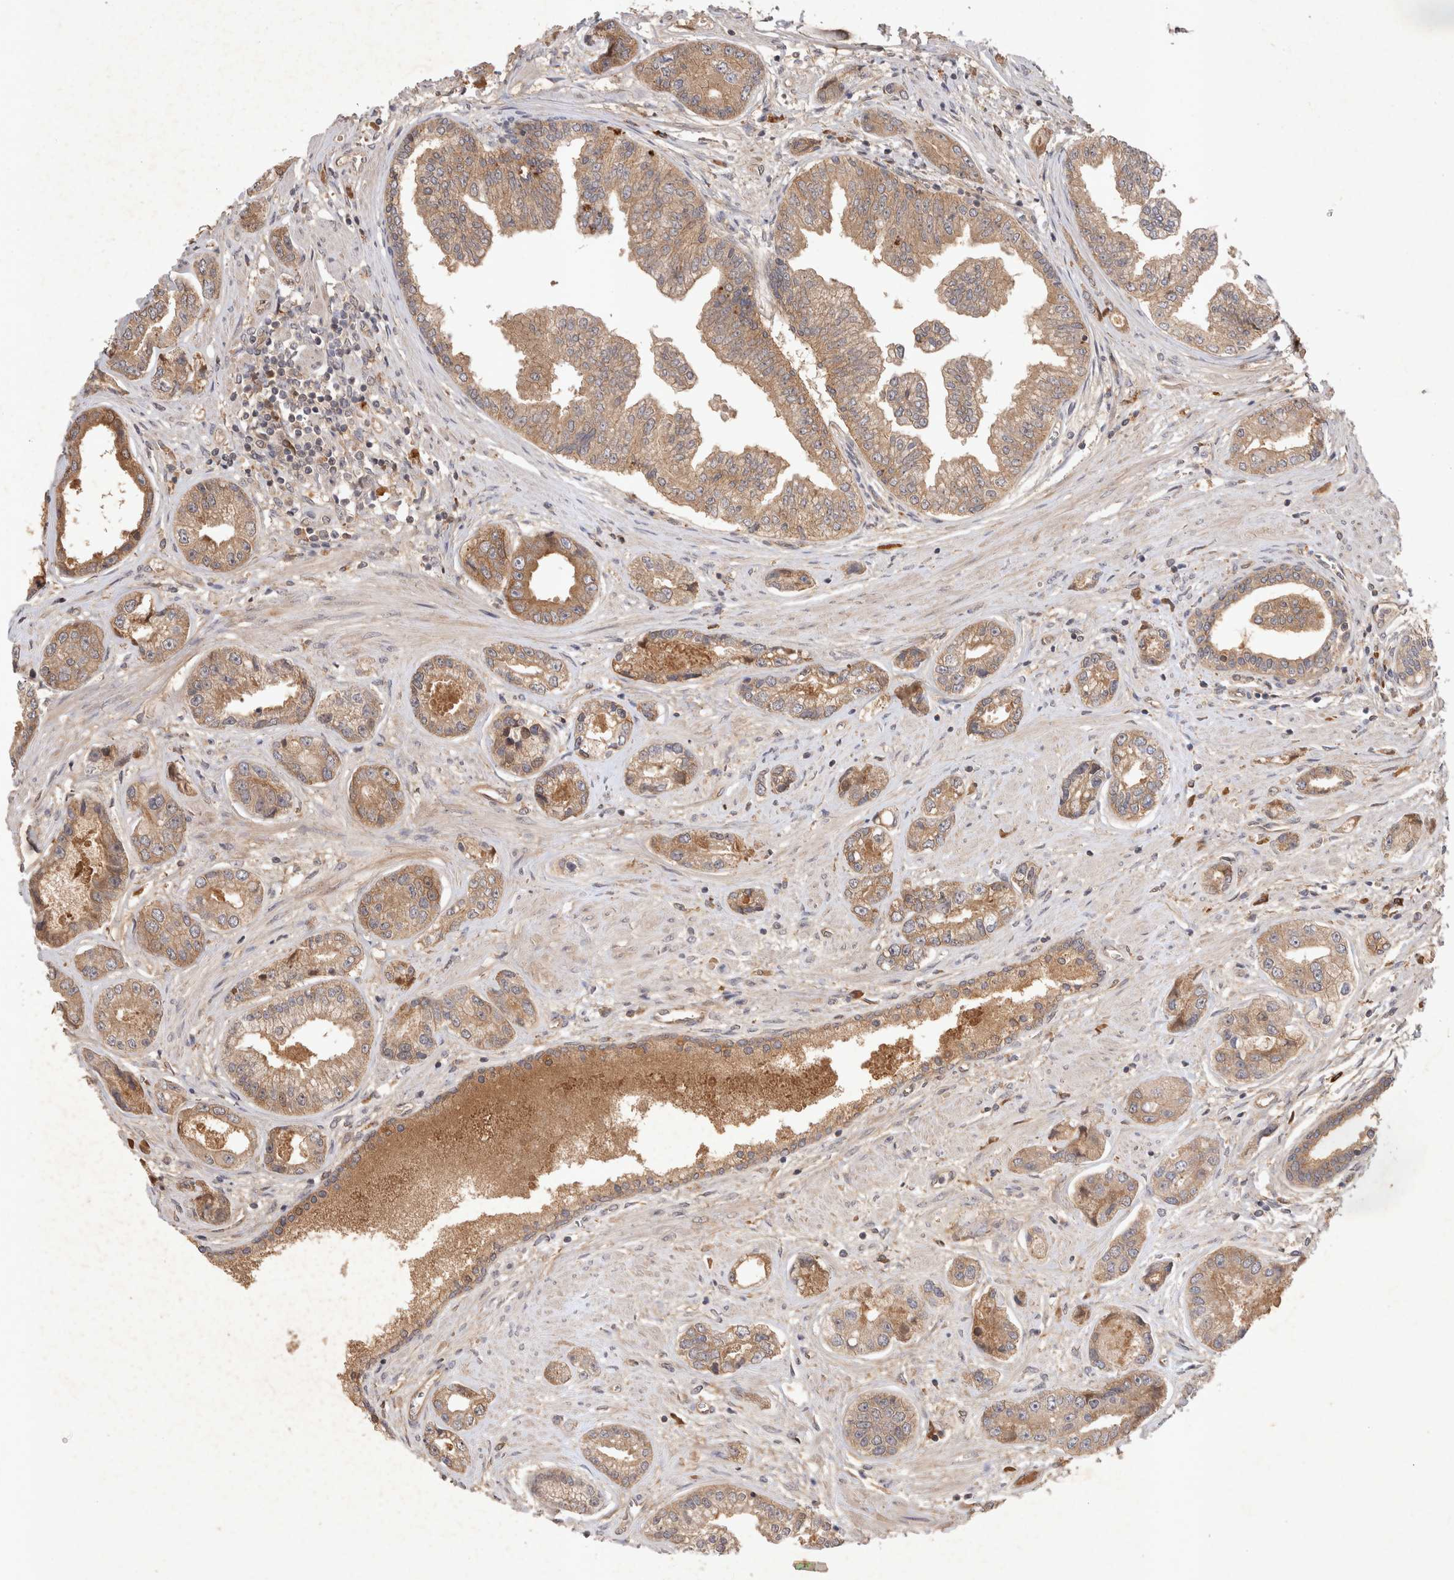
{"staining": {"intensity": "moderate", "quantity": ">75%", "location": "cytoplasmic/membranous"}, "tissue": "prostate cancer", "cell_type": "Tumor cells", "image_type": "cancer", "snomed": [{"axis": "morphology", "description": "Adenocarcinoma, High grade"}, {"axis": "topography", "description": "Prostate"}], "caption": "This is a histology image of immunohistochemistry staining of prostate high-grade adenocarcinoma, which shows moderate positivity in the cytoplasmic/membranous of tumor cells.", "gene": "YES1", "patient": {"sex": "male", "age": 61}}